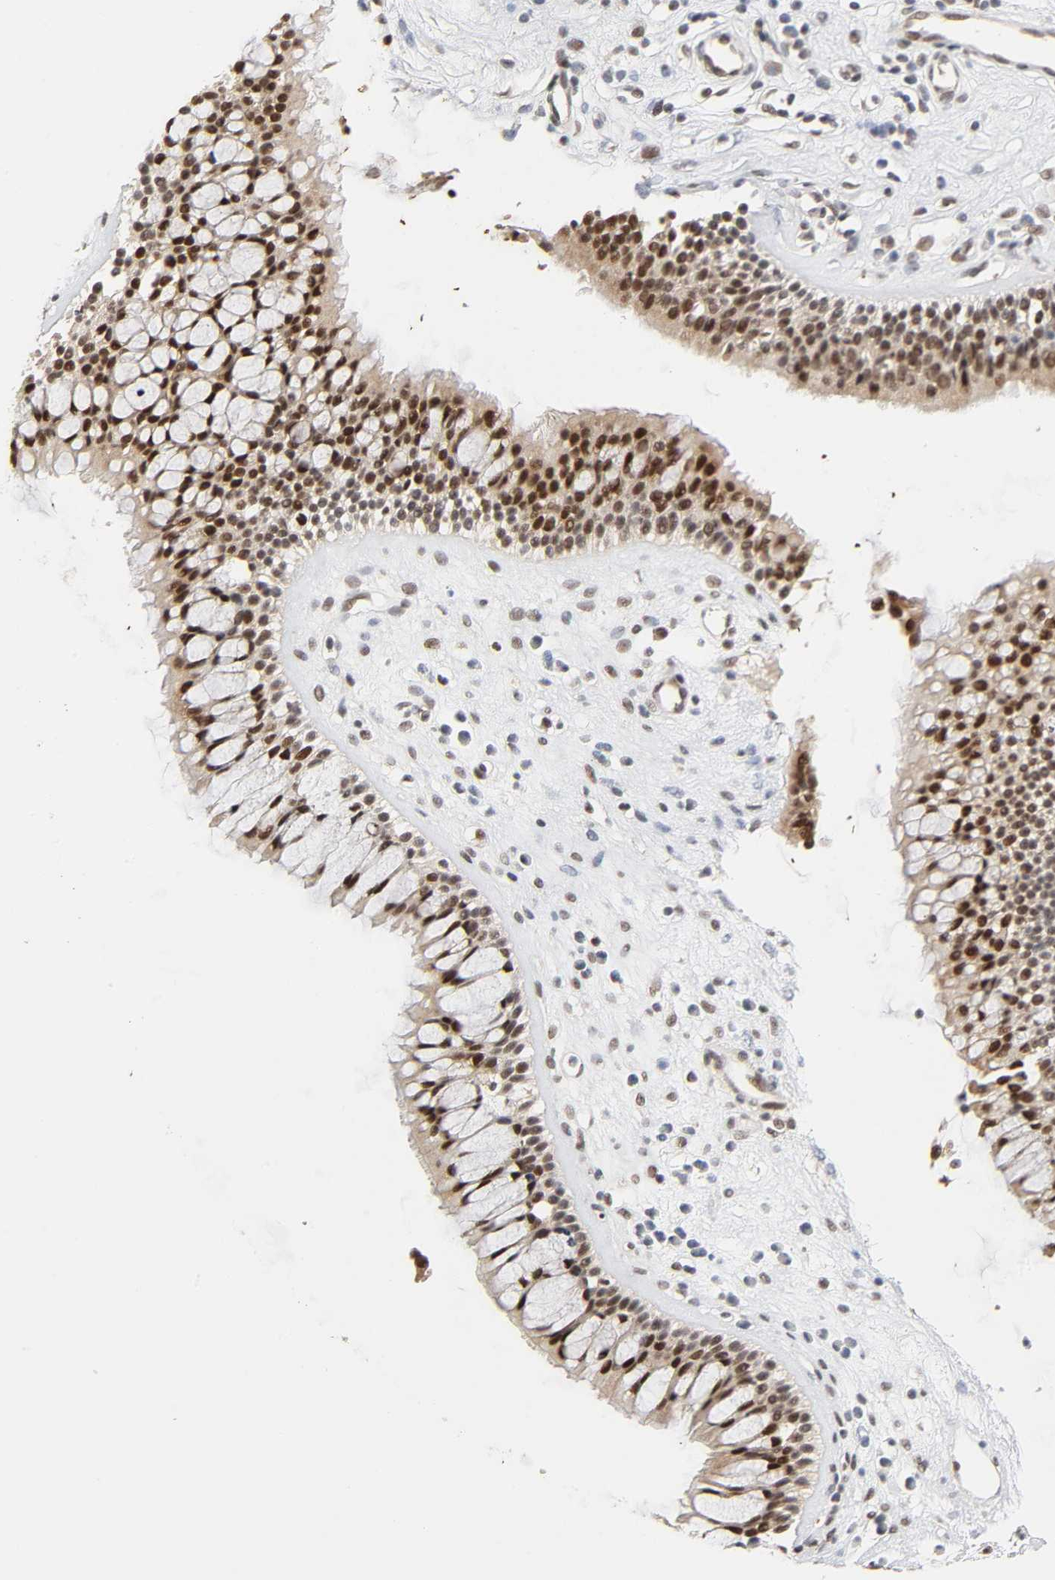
{"staining": {"intensity": "strong", "quantity": ">75%", "location": "nuclear"}, "tissue": "nasopharynx", "cell_type": "Respiratory epithelial cells", "image_type": "normal", "snomed": [{"axis": "morphology", "description": "Normal tissue, NOS"}, {"axis": "topography", "description": "Nasopharynx"}], "caption": "Strong nuclear staining for a protein is identified in about >75% of respiratory epithelial cells of unremarkable nasopharynx using IHC.", "gene": "ZKSCAN8", "patient": {"sex": "female", "age": 63}}